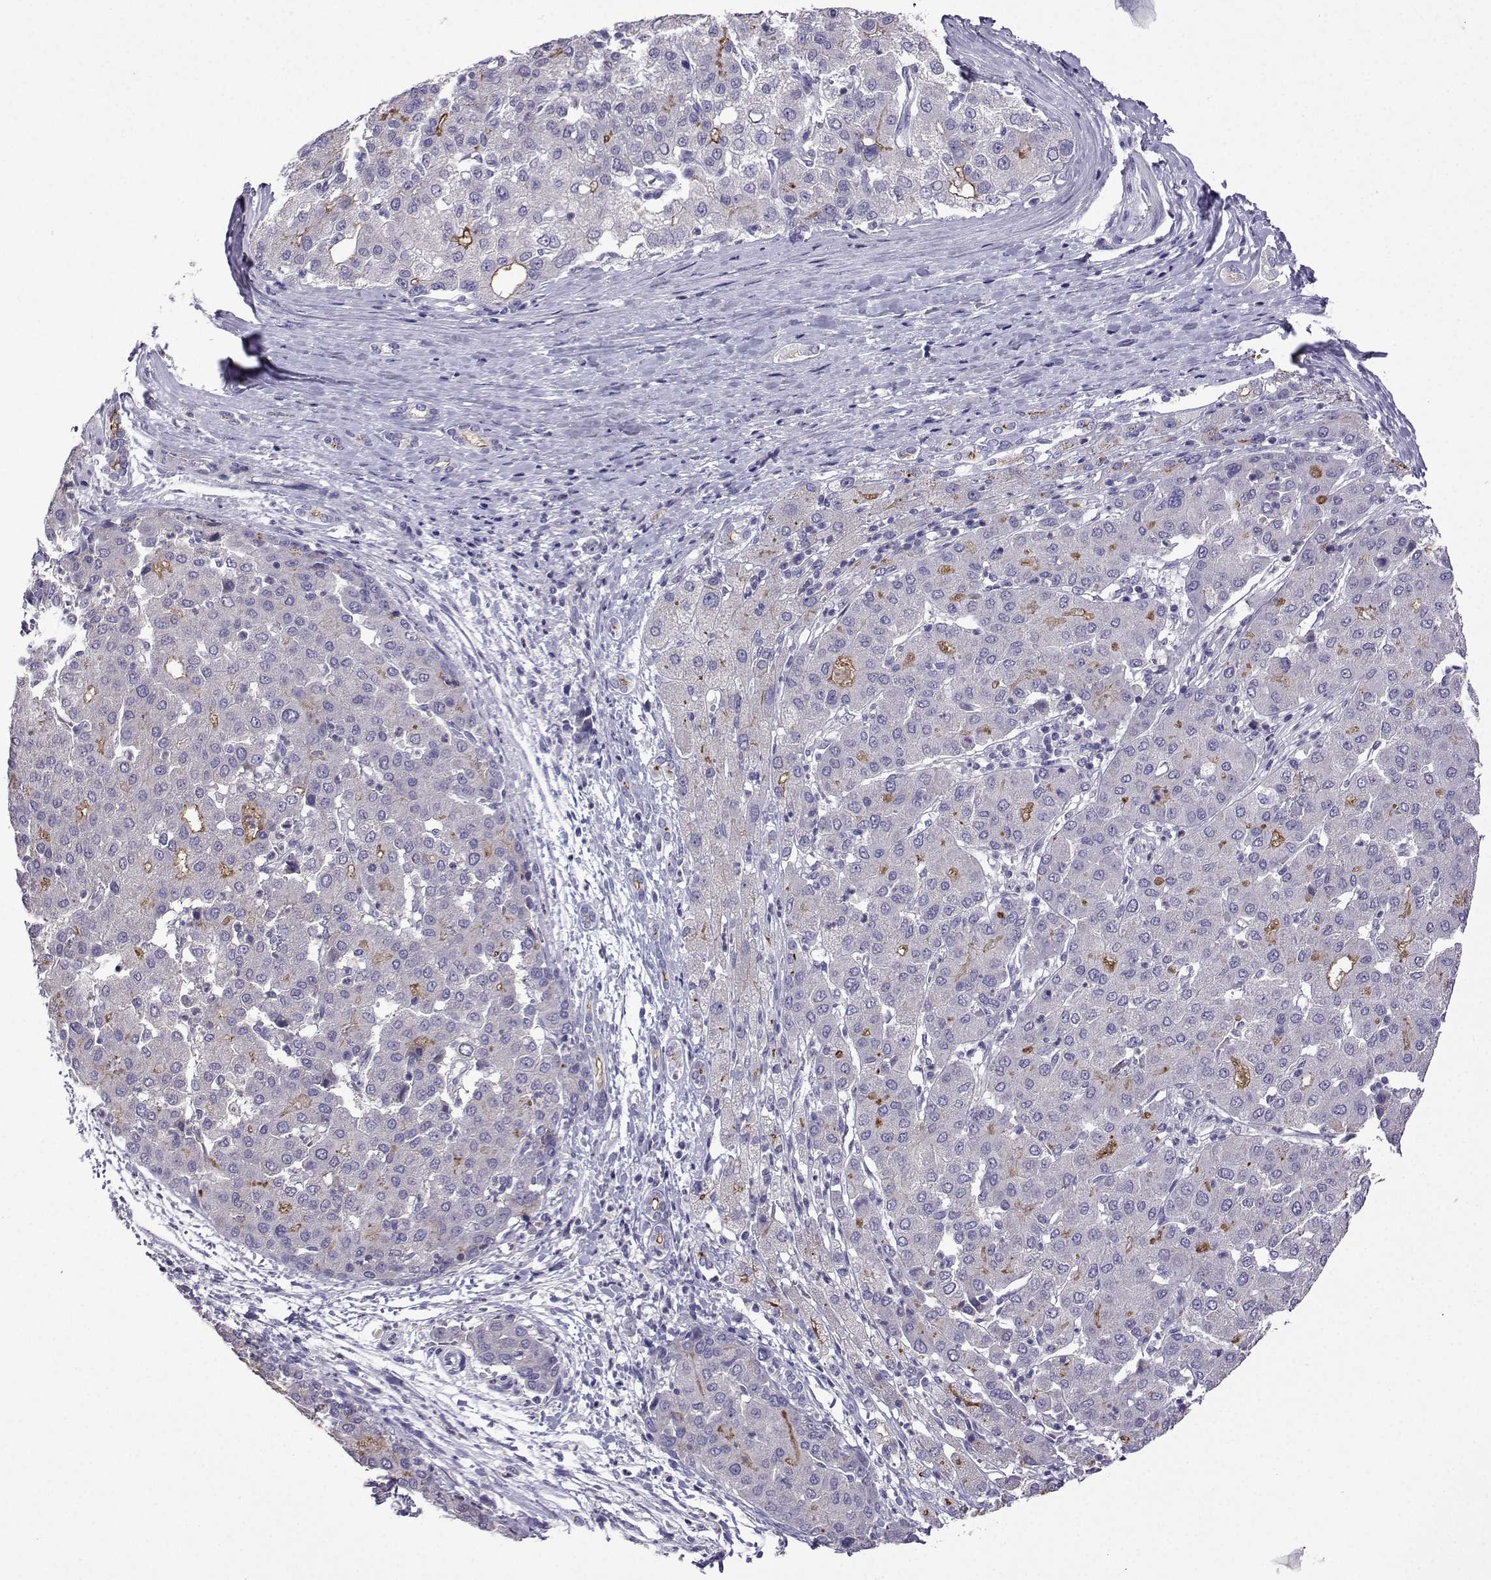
{"staining": {"intensity": "moderate", "quantity": "<25%", "location": "cytoplasmic/membranous"}, "tissue": "liver cancer", "cell_type": "Tumor cells", "image_type": "cancer", "snomed": [{"axis": "morphology", "description": "Carcinoma, Hepatocellular, NOS"}, {"axis": "topography", "description": "Liver"}], "caption": "Immunohistochemical staining of liver cancer (hepatocellular carcinoma) exhibits moderate cytoplasmic/membranous protein positivity in approximately <25% of tumor cells. The protein is stained brown, and the nuclei are stained in blue (DAB IHC with brightfield microscopy, high magnification).", "gene": "FCAMR", "patient": {"sex": "male", "age": 65}}